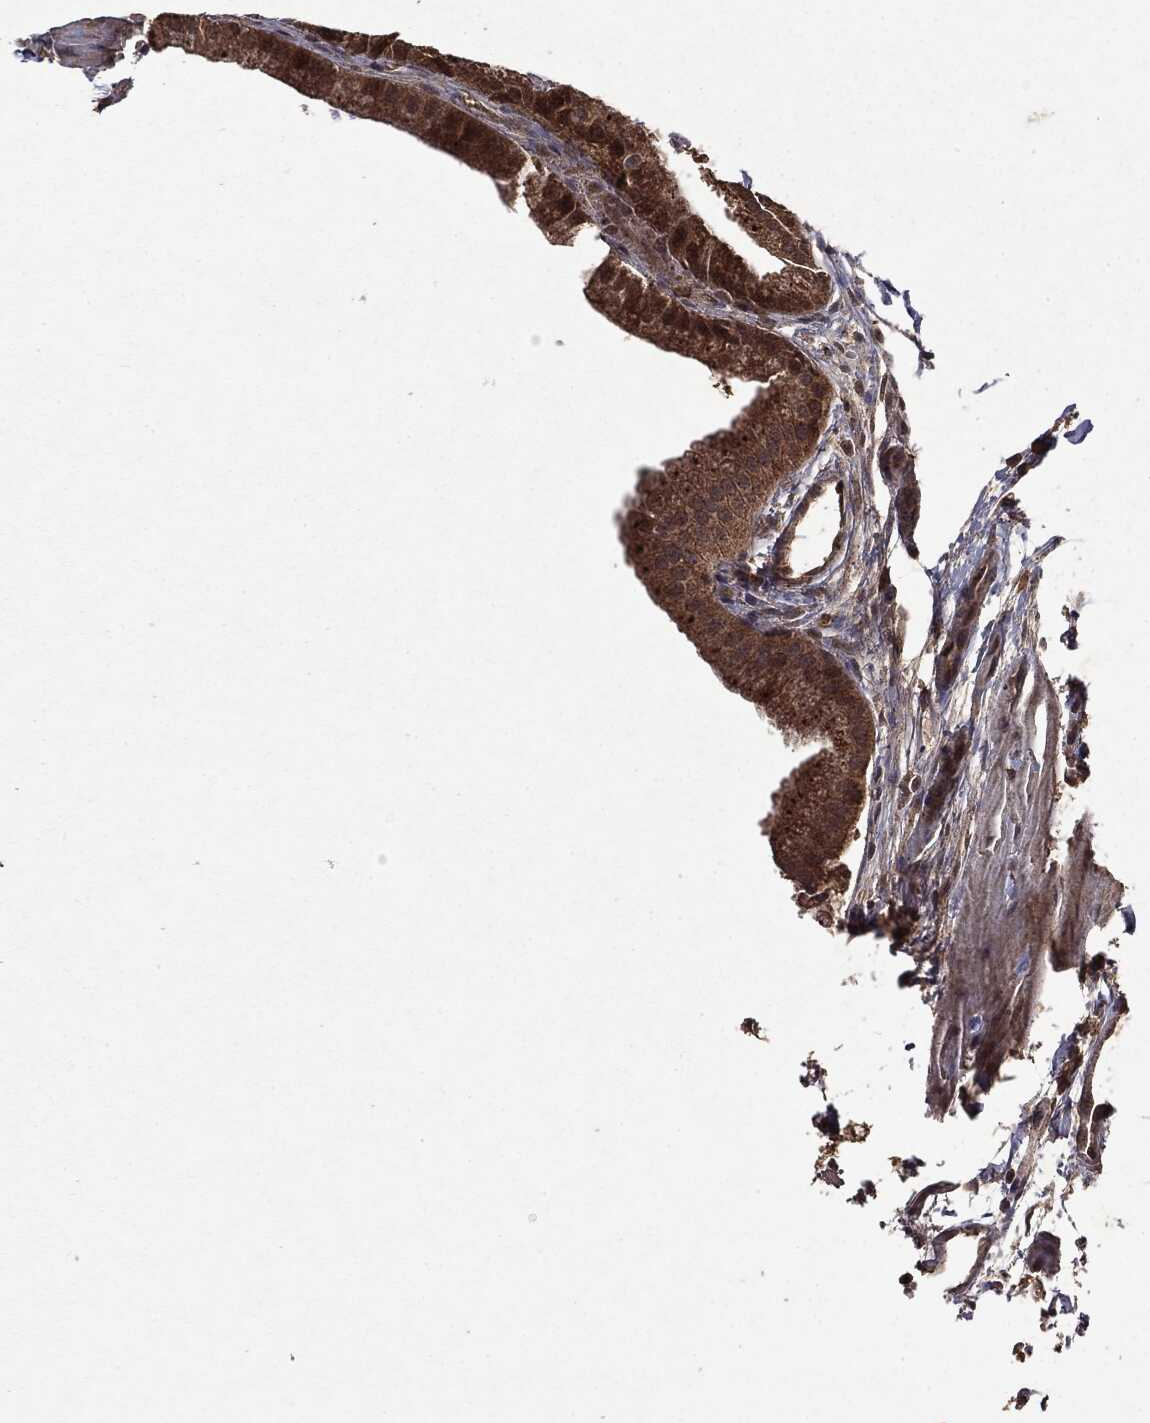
{"staining": {"intensity": "strong", "quantity": ">75%", "location": "cytoplasmic/membranous"}, "tissue": "gallbladder", "cell_type": "Glandular cells", "image_type": "normal", "snomed": [{"axis": "morphology", "description": "Normal tissue, NOS"}, {"axis": "topography", "description": "Gallbladder"}], "caption": "This is an image of immunohistochemistry (IHC) staining of normal gallbladder, which shows strong positivity in the cytoplasmic/membranous of glandular cells.", "gene": "MTOR", "patient": {"sex": "male", "age": 67}}